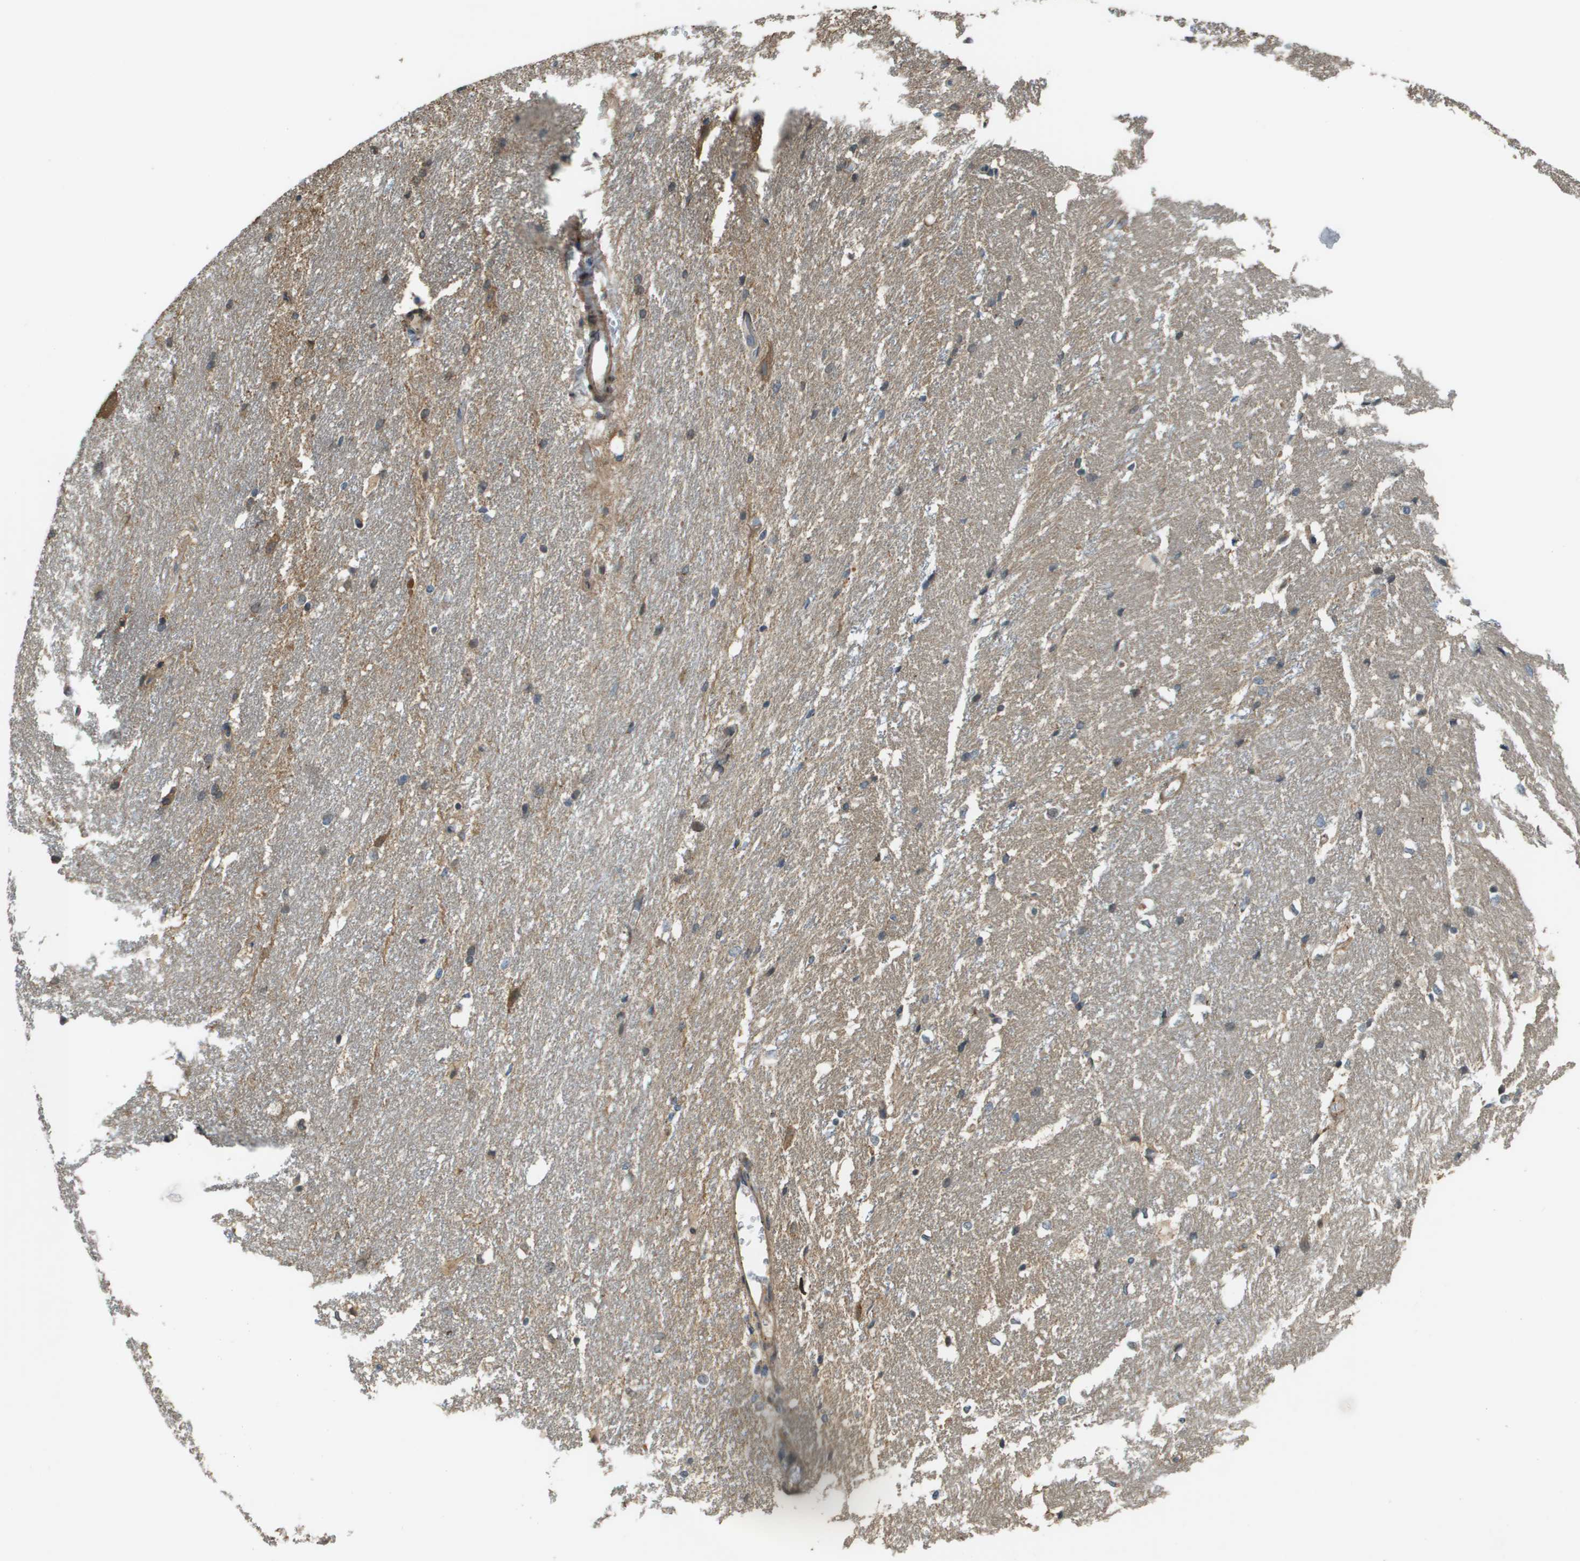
{"staining": {"intensity": "weak", "quantity": "25%-75%", "location": "cytoplasmic/membranous"}, "tissue": "hippocampus", "cell_type": "Glial cells", "image_type": "normal", "snomed": [{"axis": "morphology", "description": "Normal tissue, NOS"}, {"axis": "topography", "description": "Hippocampus"}], "caption": "This is a histology image of immunohistochemistry staining of unremarkable hippocampus, which shows weak positivity in the cytoplasmic/membranous of glial cells.", "gene": "CDKN2C", "patient": {"sex": "female", "age": 19}}